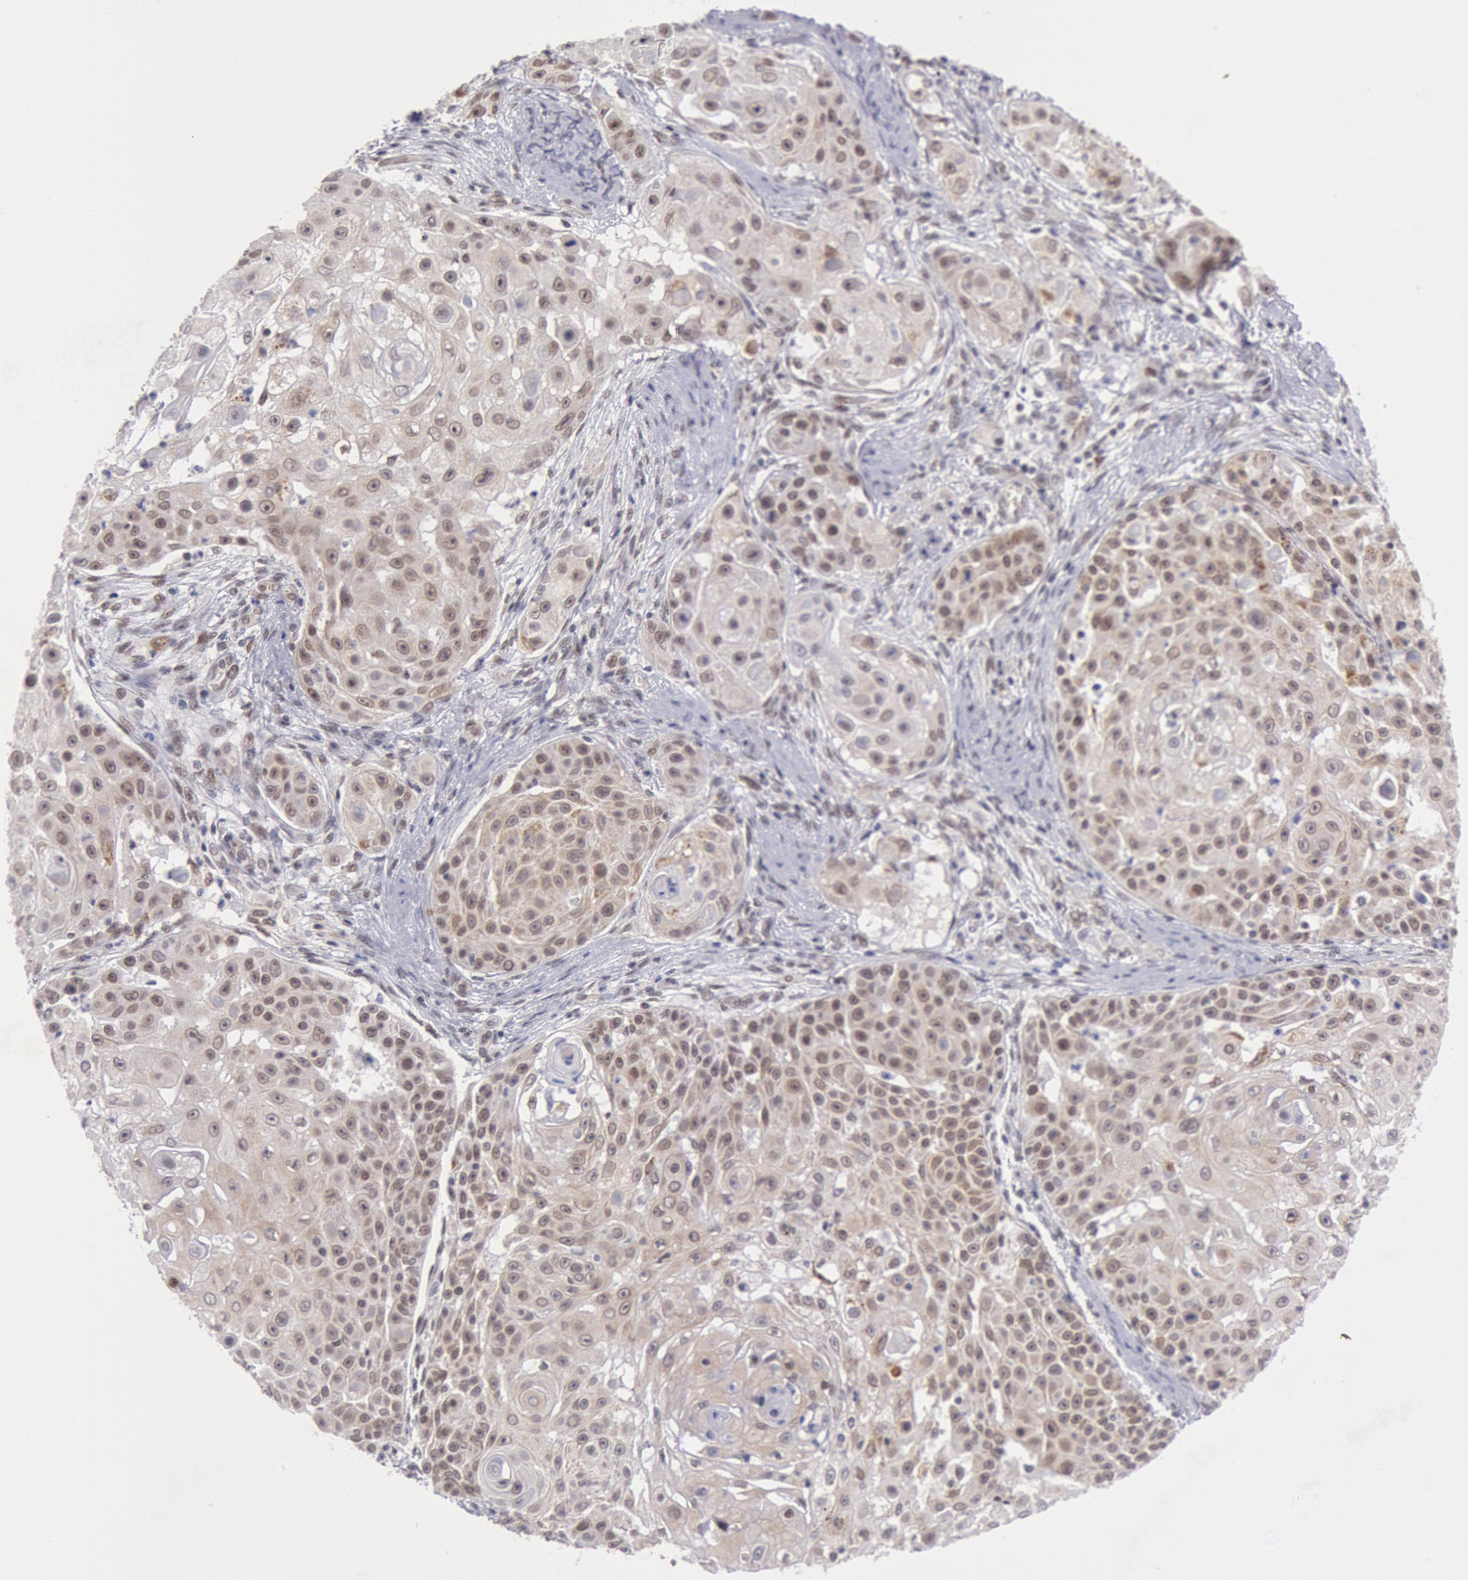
{"staining": {"intensity": "moderate", "quantity": ">75%", "location": "nuclear"}, "tissue": "skin cancer", "cell_type": "Tumor cells", "image_type": "cancer", "snomed": [{"axis": "morphology", "description": "Squamous cell carcinoma, NOS"}, {"axis": "topography", "description": "Skin"}], "caption": "DAB immunohistochemical staining of skin cancer shows moderate nuclear protein positivity in about >75% of tumor cells.", "gene": "CDKN2B", "patient": {"sex": "female", "age": 57}}